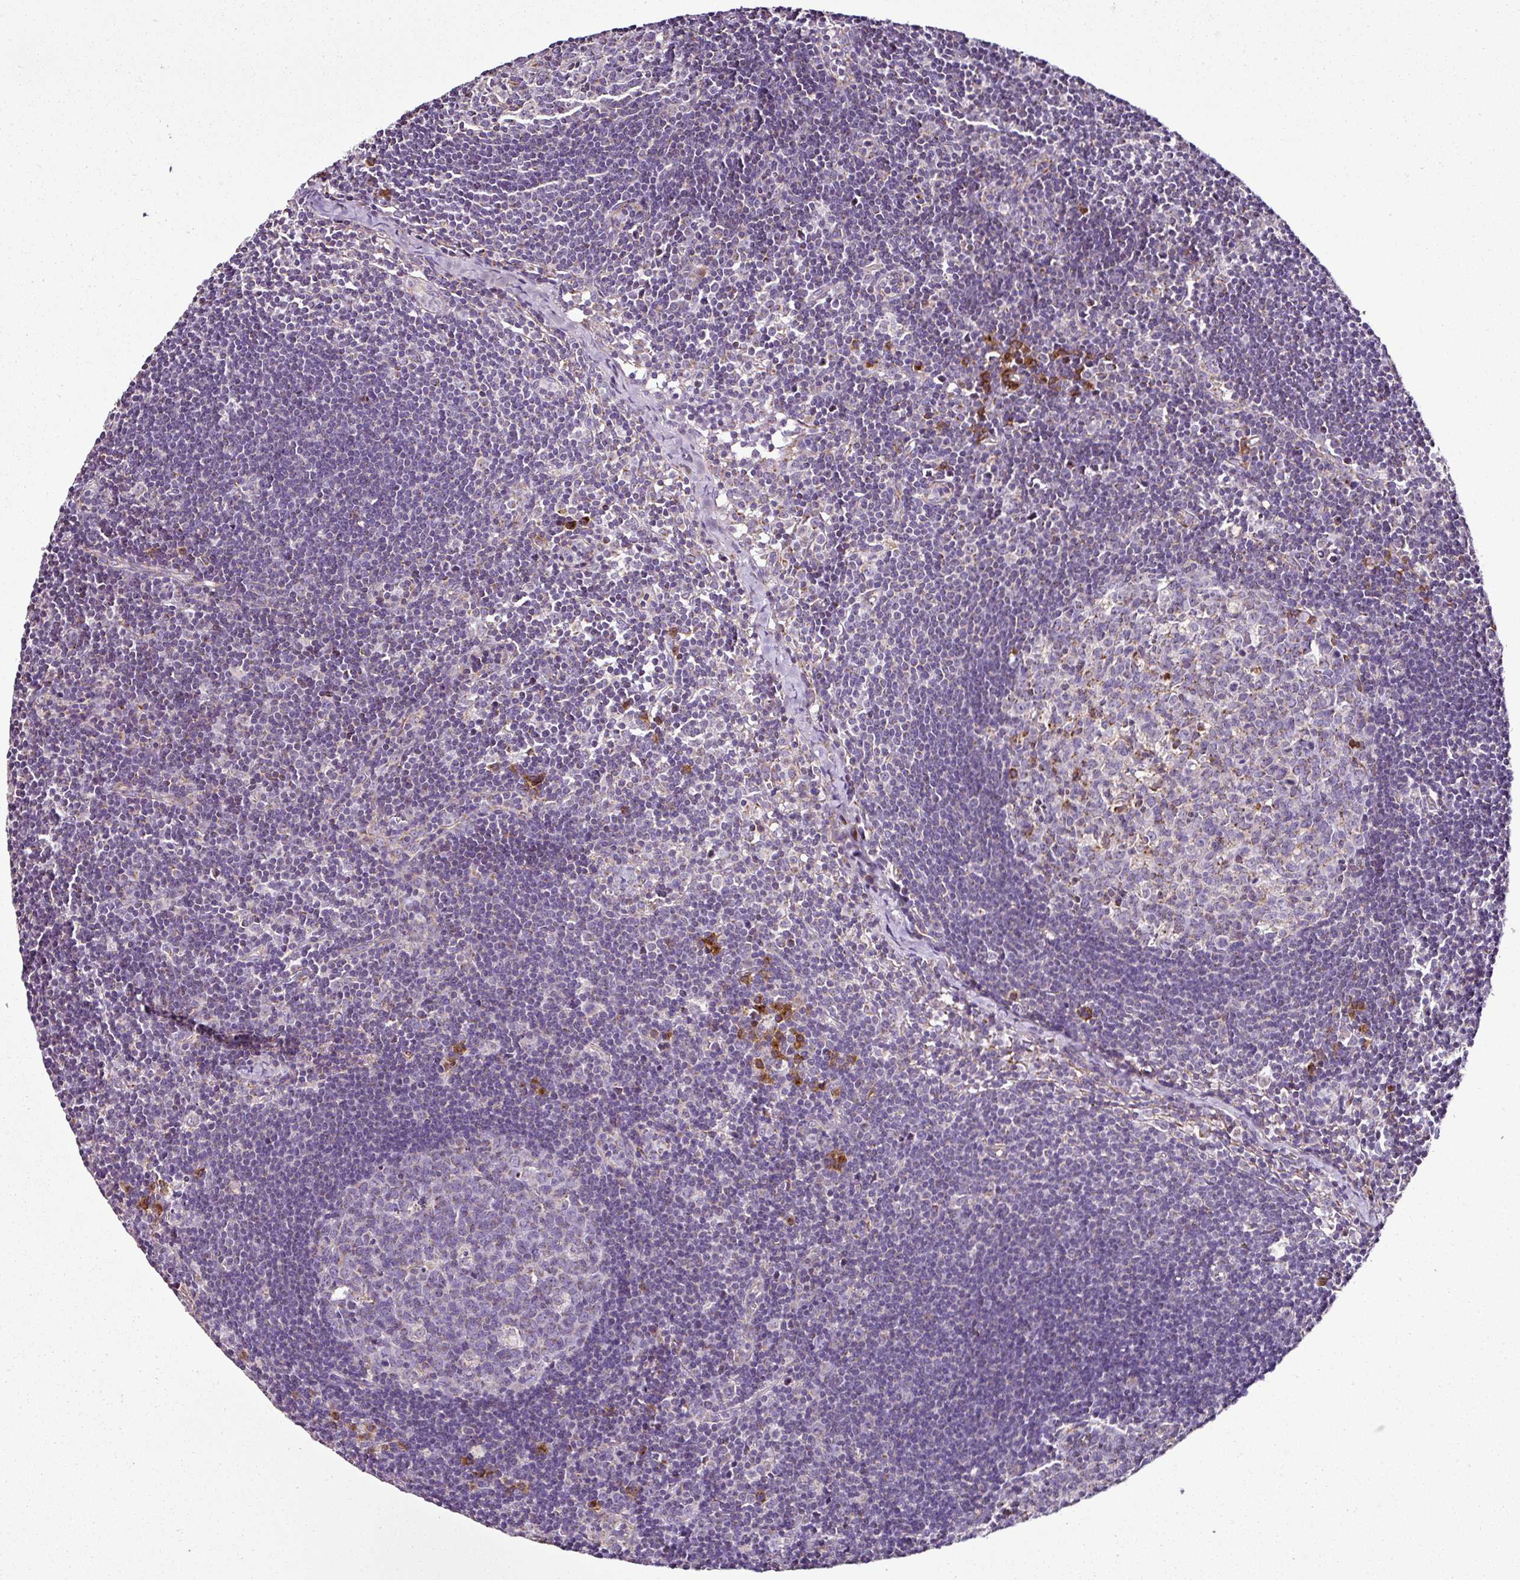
{"staining": {"intensity": "moderate", "quantity": "<25%", "location": "cytoplasmic/membranous"}, "tissue": "lymph node", "cell_type": "Germinal center cells", "image_type": "normal", "snomed": [{"axis": "morphology", "description": "Normal tissue, NOS"}, {"axis": "topography", "description": "Lymph node"}], "caption": "A brown stain shows moderate cytoplasmic/membranous positivity of a protein in germinal center cells of benign lymph node. The staining was performed using DAB (3,3'-diaminobenzidine) to visualize the protein expression in brown, while the nuclei were stained in blue with hematoxylin (Magnification: 20x).", "gene": "DPAGT1", "patient": {"sex": "female", "age": 29}}